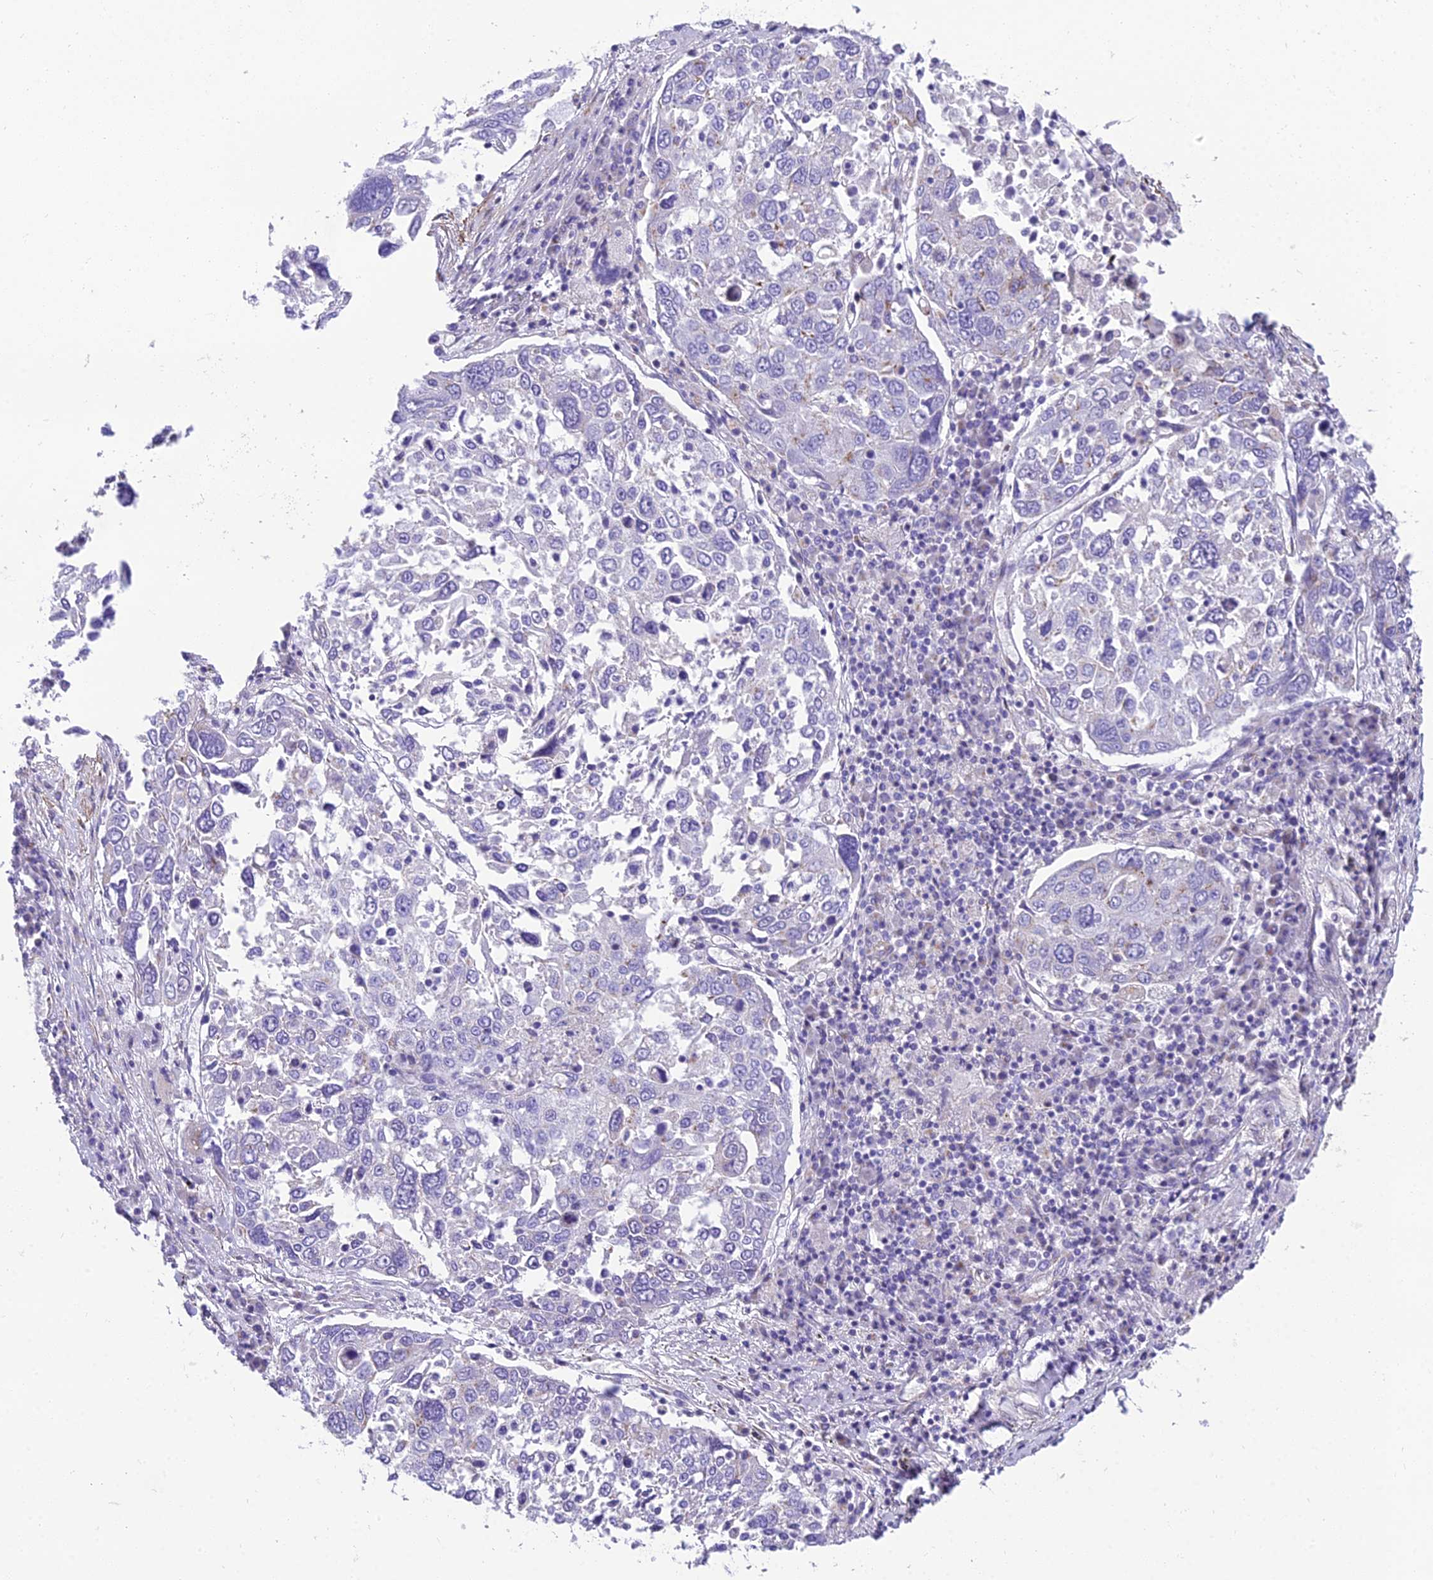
{"staining": {"intensity": "negative", "quantity": "none", "location": "none"}, "tissue": "lung cancer", "cell_type": "Tumor cells", "image_type": "cancer", "snomed": [{"axis": "morphology", "description": "Squamous cell carcinoma, NOS"}, {"axis": "topography", "description": "Lung"}], "caption": "Lung squamous cell carcinoma was stained to show a protein in brown. There is no significant positivity in tumor cells.", "gene": "GFRA1", "patient": {"sex": "male", "age": 65}}